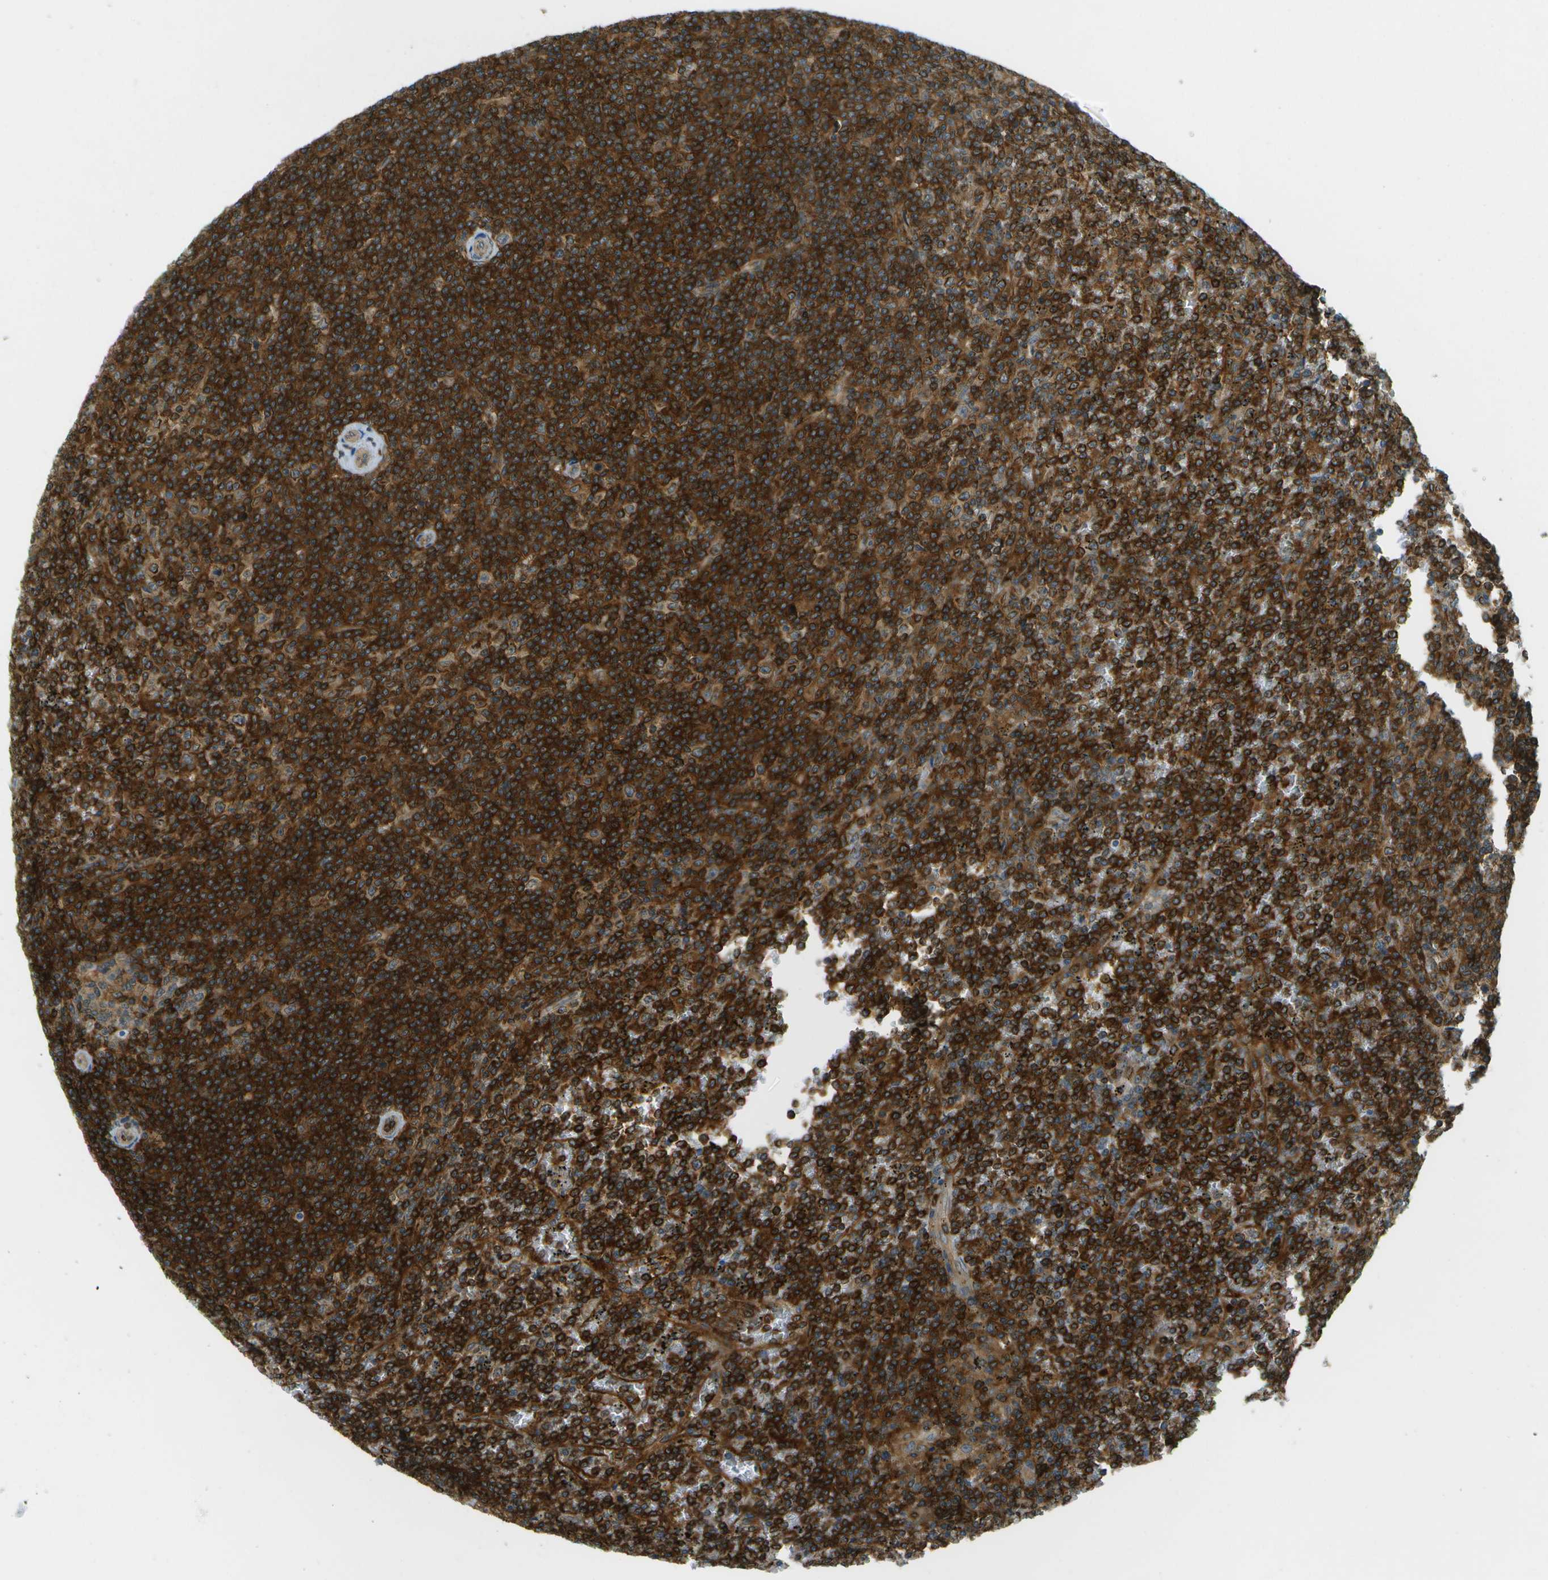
{"staining": {"intensity": "strong", "quantity": ">75%", "location": "cytoplasmic/membranous"}, "tissue": "lymphoma", "cell_type": "Tumor cells", "image_type": "cancer", "snomed": [{"axis": "morphology", "description": "Malignant lymphoma, non-Hodgkin's type, Low grade"}, {"axis": "topography", "description": "Spleen"}], "caption": "Lymphoma was stained to show a protein in brown. There is high levels of strong cytoplasmic/membranous expression in about >75% of tumor cells.", "gene": "TMTC1", "patient": {"sex": "female", "age": 19}}